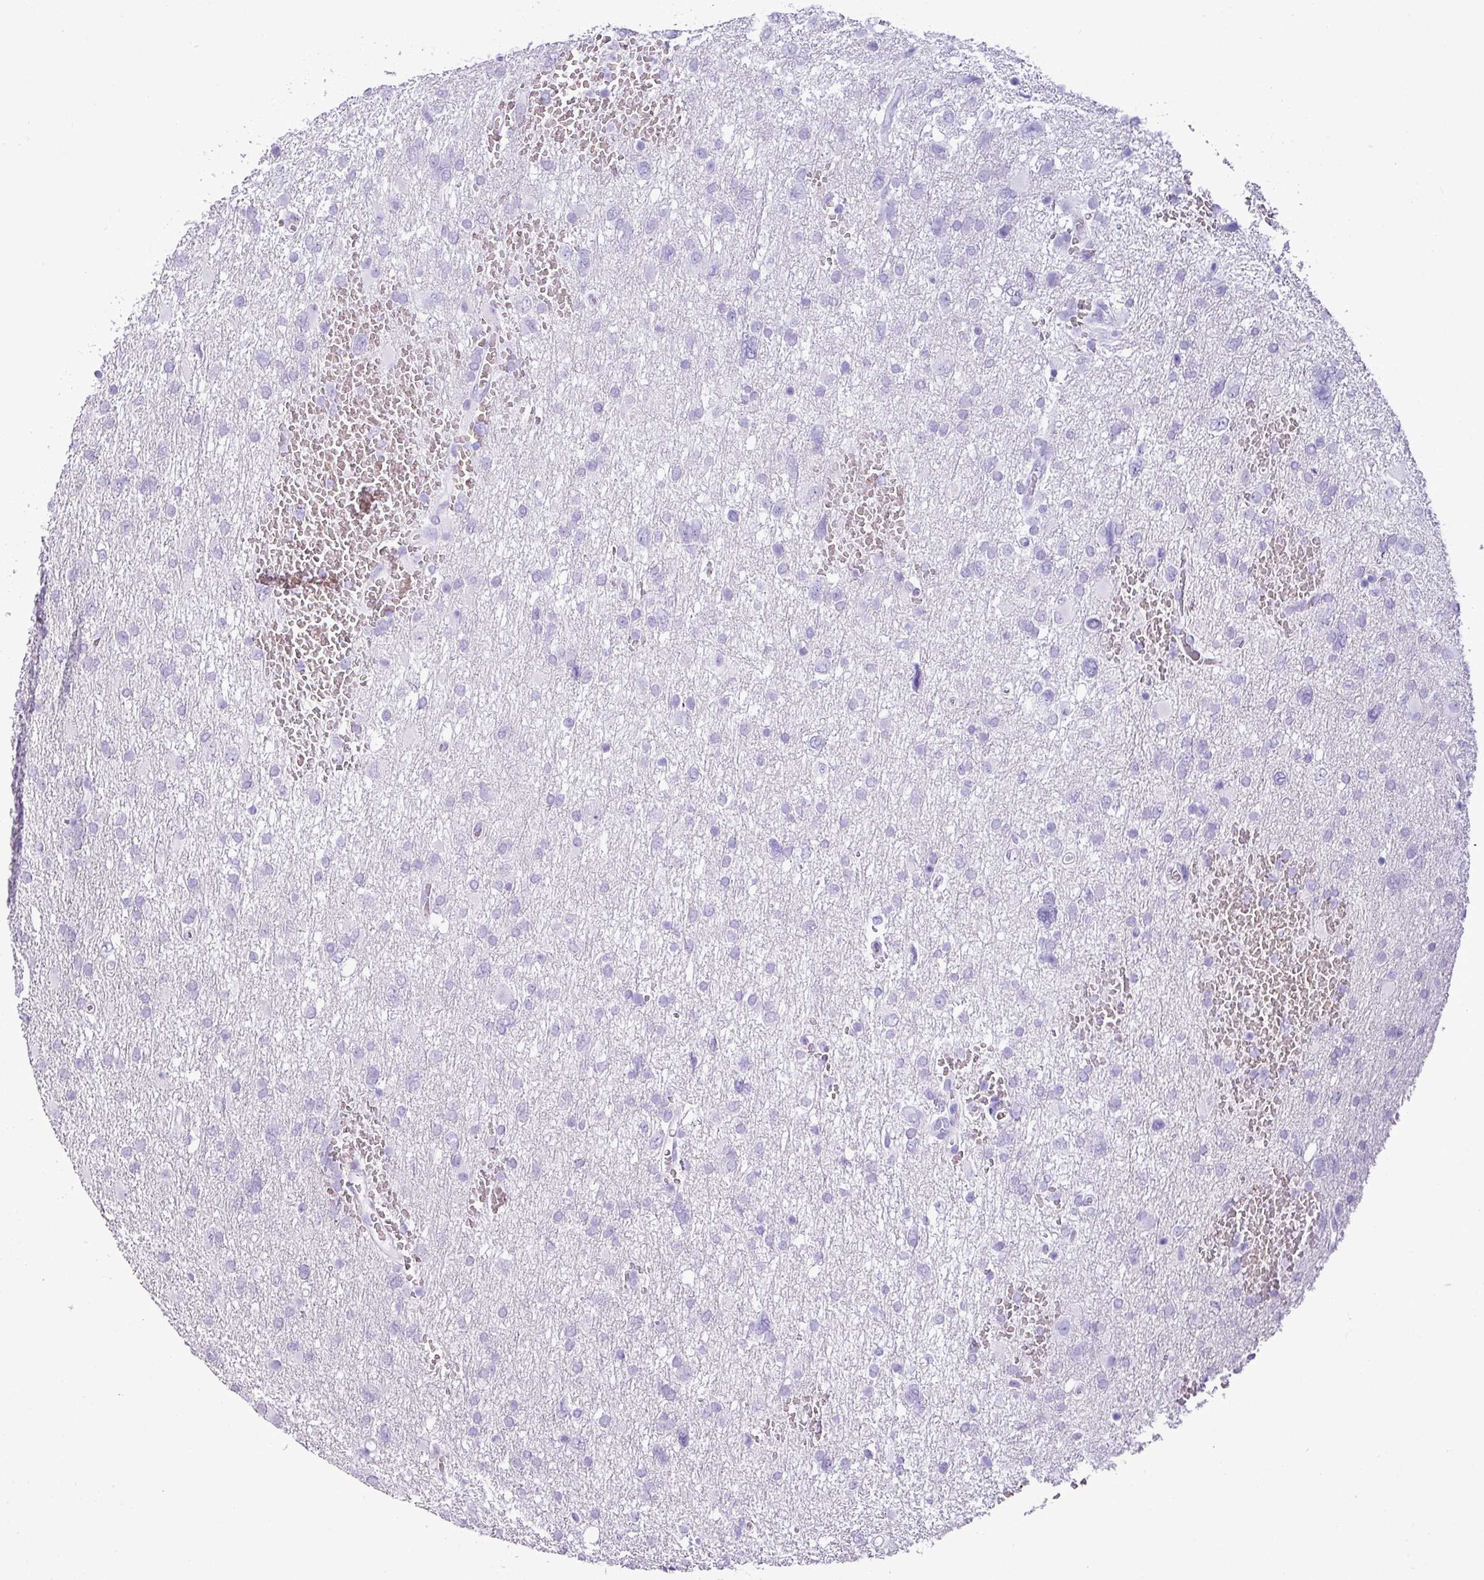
{"staining": {"intensity": "negative", "quantity": "none", "location": "none"}, "tissue": "glioma", "cell_type": "Tumor cells", "image_type": "cancer", "snomed": [{"axis": "morphology", "description": "Glioma, malignant, High grade"}, {"axis": "topography", "description": "Brain"}], "caption": "This is a image of immunohistochemistry staining of glioma, which shows no staining in tumor cells. (Immunohistochemistry, brightfield microscopy, high magnification).", "gene": "ZSCAN5A", "patient": {"sex": "male", "age": 61}}